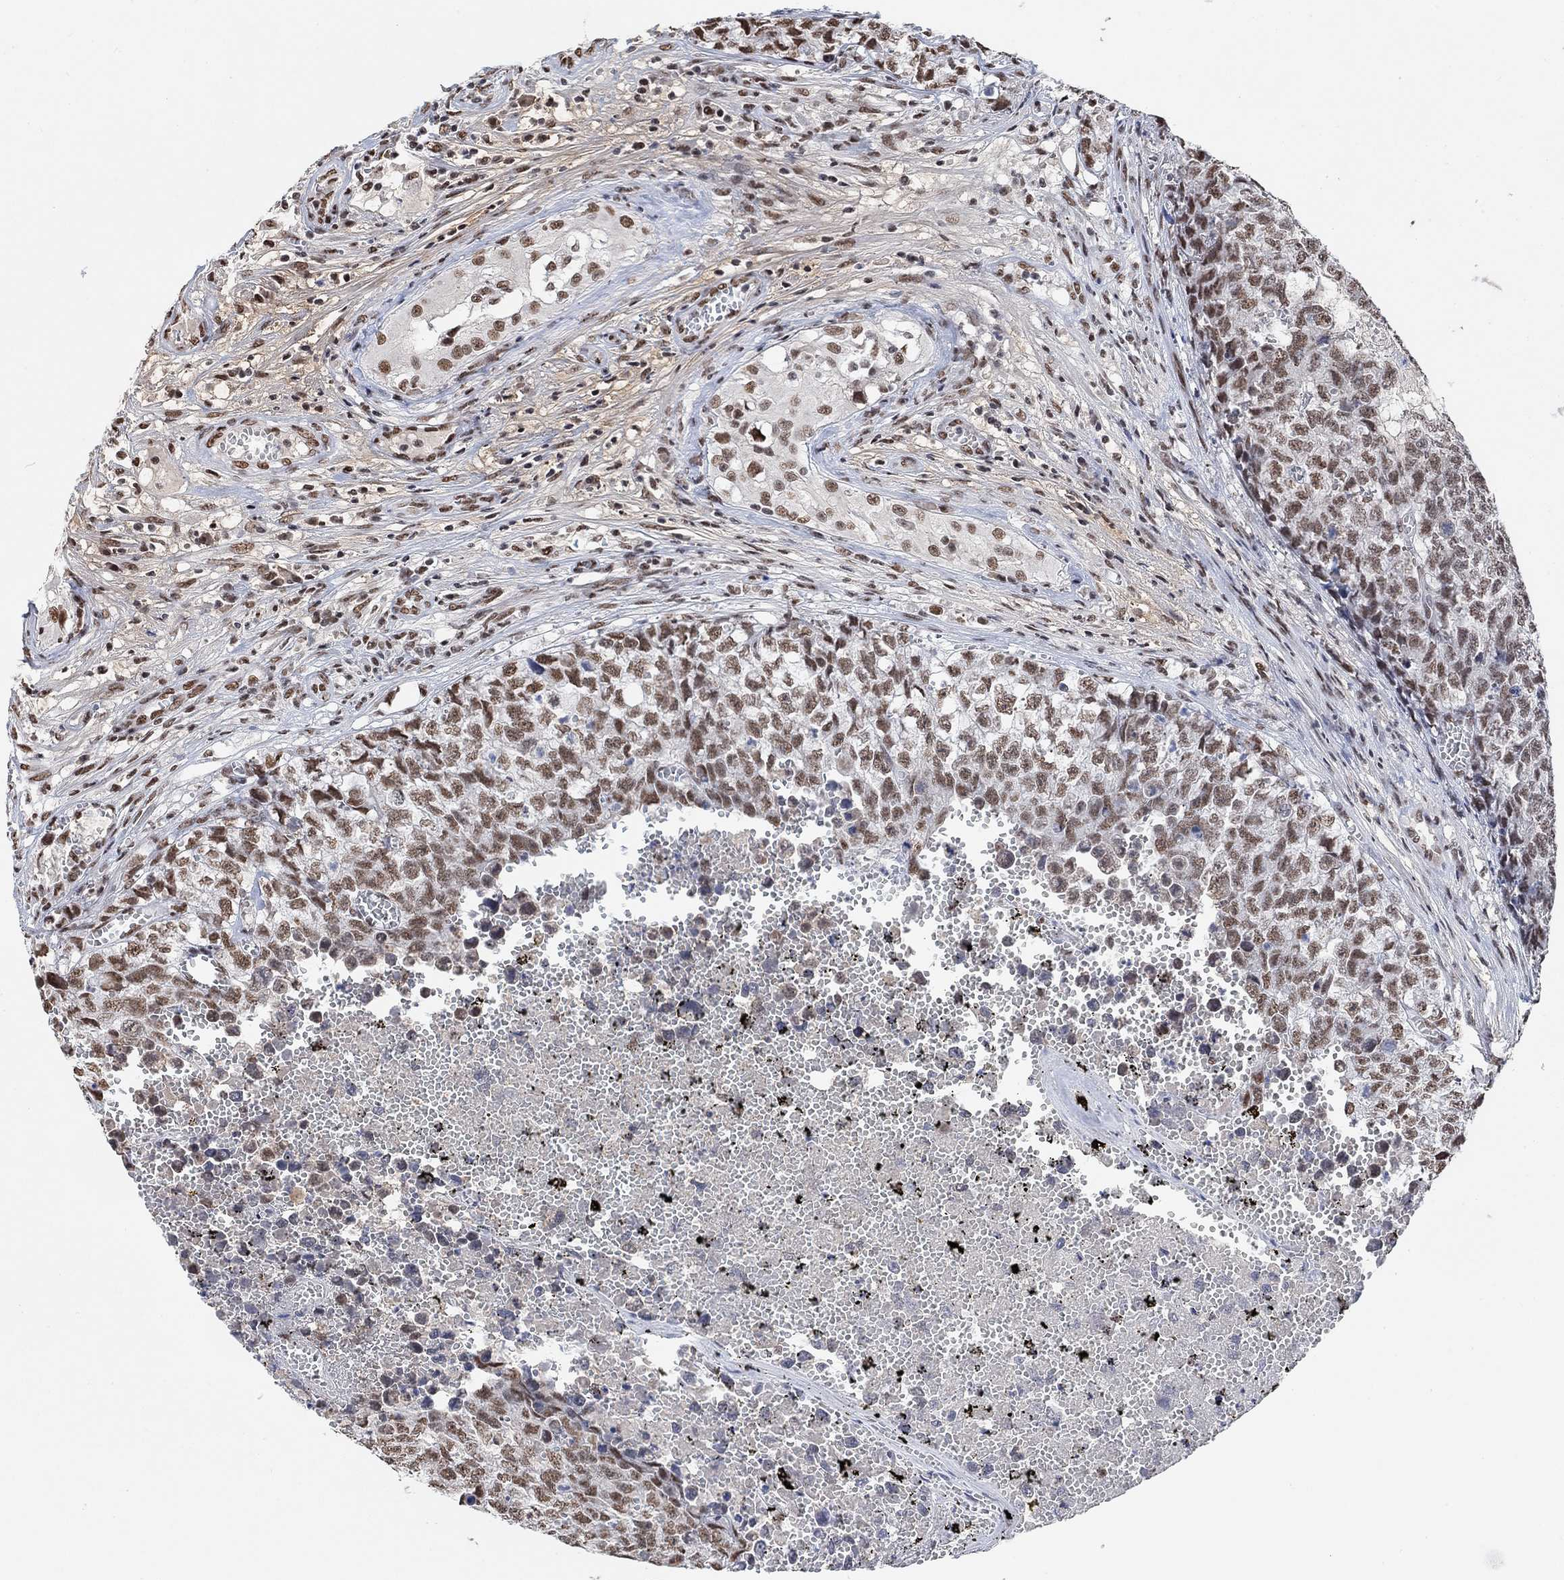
{"staining": {"intensity": "moderate", "quantity": ">75%", "location": "nuclear"}, "tissue": "testis cancer", "cell_type": "Tumor cells", "image_type": "cancer", "snomed": [{"axis": "morphology", "description": "Seminoma, NOS"}, {"axis": "morphology", "description": "Carcinoma, Embryonal, NOS"}, {"axis": "topography", "description": "Testis"}], "caption": "Seminoma (testis) was stained to show a protein in brown. There is medium levels of moderate nuclear staining in about >75% of tumor cells.", "gene": "USP39", "patient": {"sex": "male", "age": 22}}